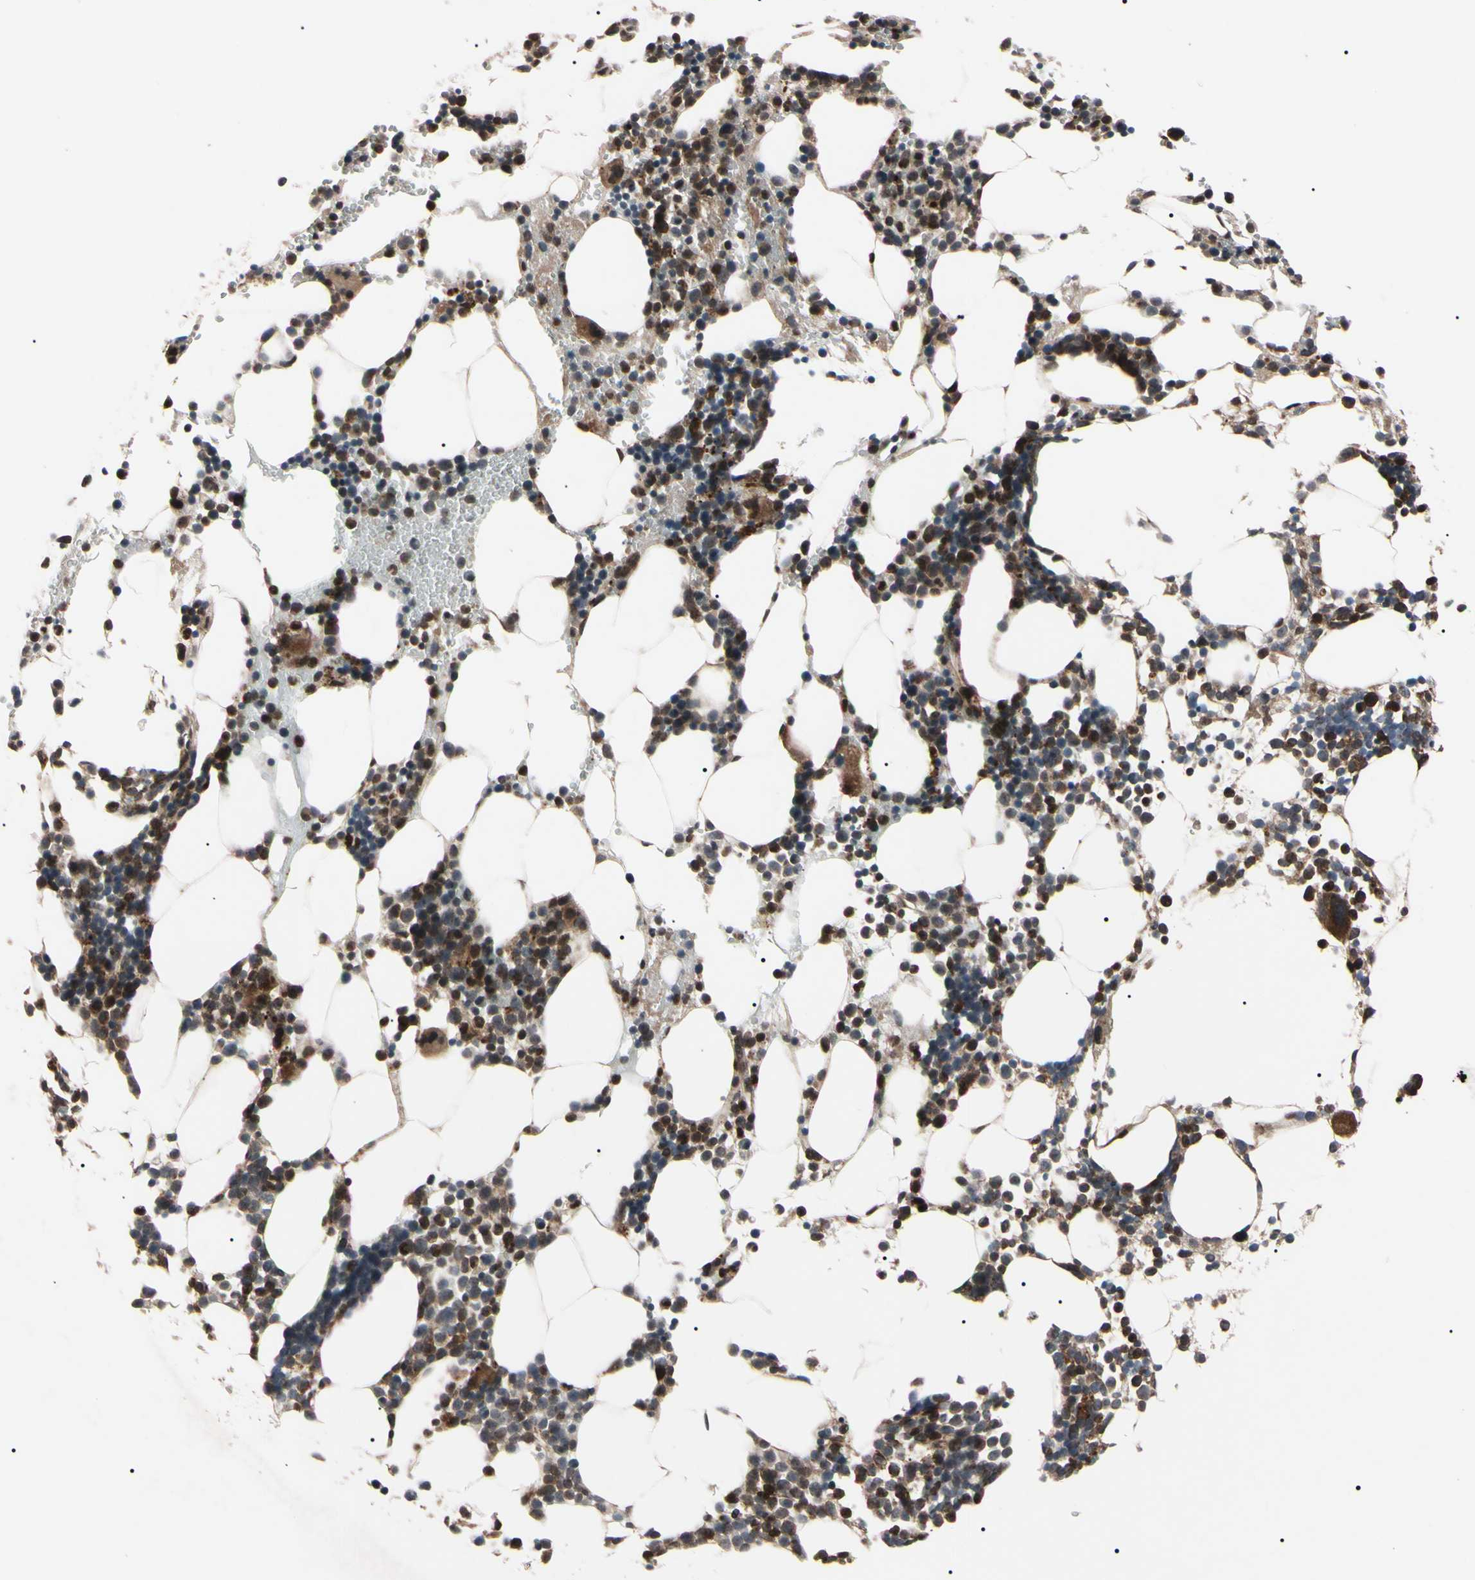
{"staining": {"intensity": "strong", "quantity": "25%-75%", "location": "cytoplasmic/membranous"}, "tissue": "bone marrow", "cell_type": "Hematopoietic cells", "image_type": "normal", "snomed": [{"axis": "morphology", "description": "Normal tissue, NOS"}, {"axis": "morphology", "description": "Inflammation, NOS"}, {"axis": "topography", "description": "Bone marrow"}], "caption": "Immunohistochemistry (IHC) micrograph of normal bone marrow: bone marrow stained using immunohistochemistry (IHC) displays high levels of strong protein expression localized specifically in the cytoplasmic/membranous of hematopoietic cells, appearing as a cytoplasmic/membranous brown color.", "gene": "GUCY1B1", "patient": {"sex": "male", "age": 42}}